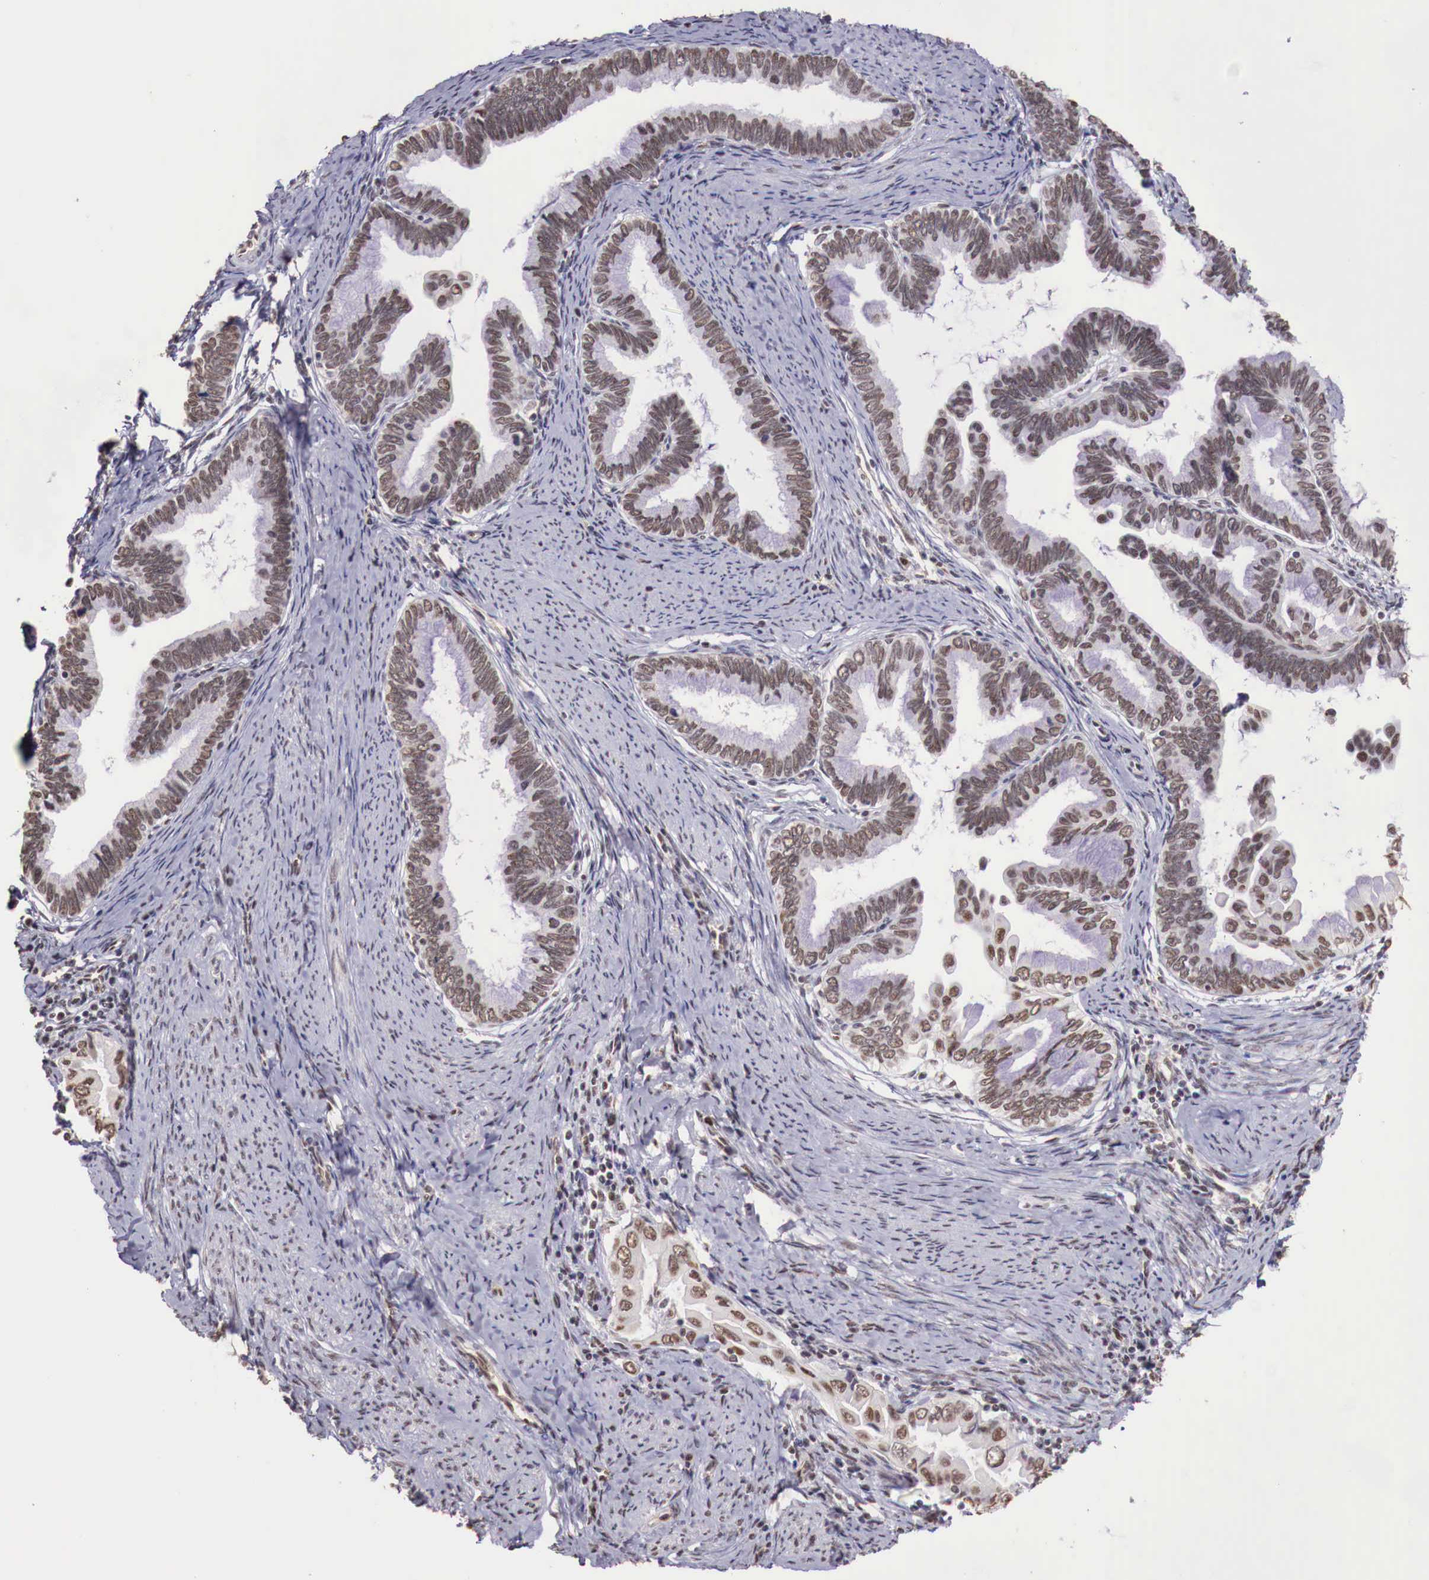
{"staining": {"intensity": "moderate", "quantity": ">75%", "location": "nuclear"}, "tissue": "cervical cancer", "cell_type": "Tumor cells", "image_type": "cancer", "snomed": [{"axis": "morphology", "description": "Adenocarcinoma, NOS"}, {"axis": "topography", "description": "Cervix"}], "caption": "Approximately >75% of tumor cells in cervical adenocarcinoma show moderate nuclear protein staining as visualized by brown immunohistochemical staining.", "gene": "FOXP2", "patient": {"sex": "female", "age": 49}}